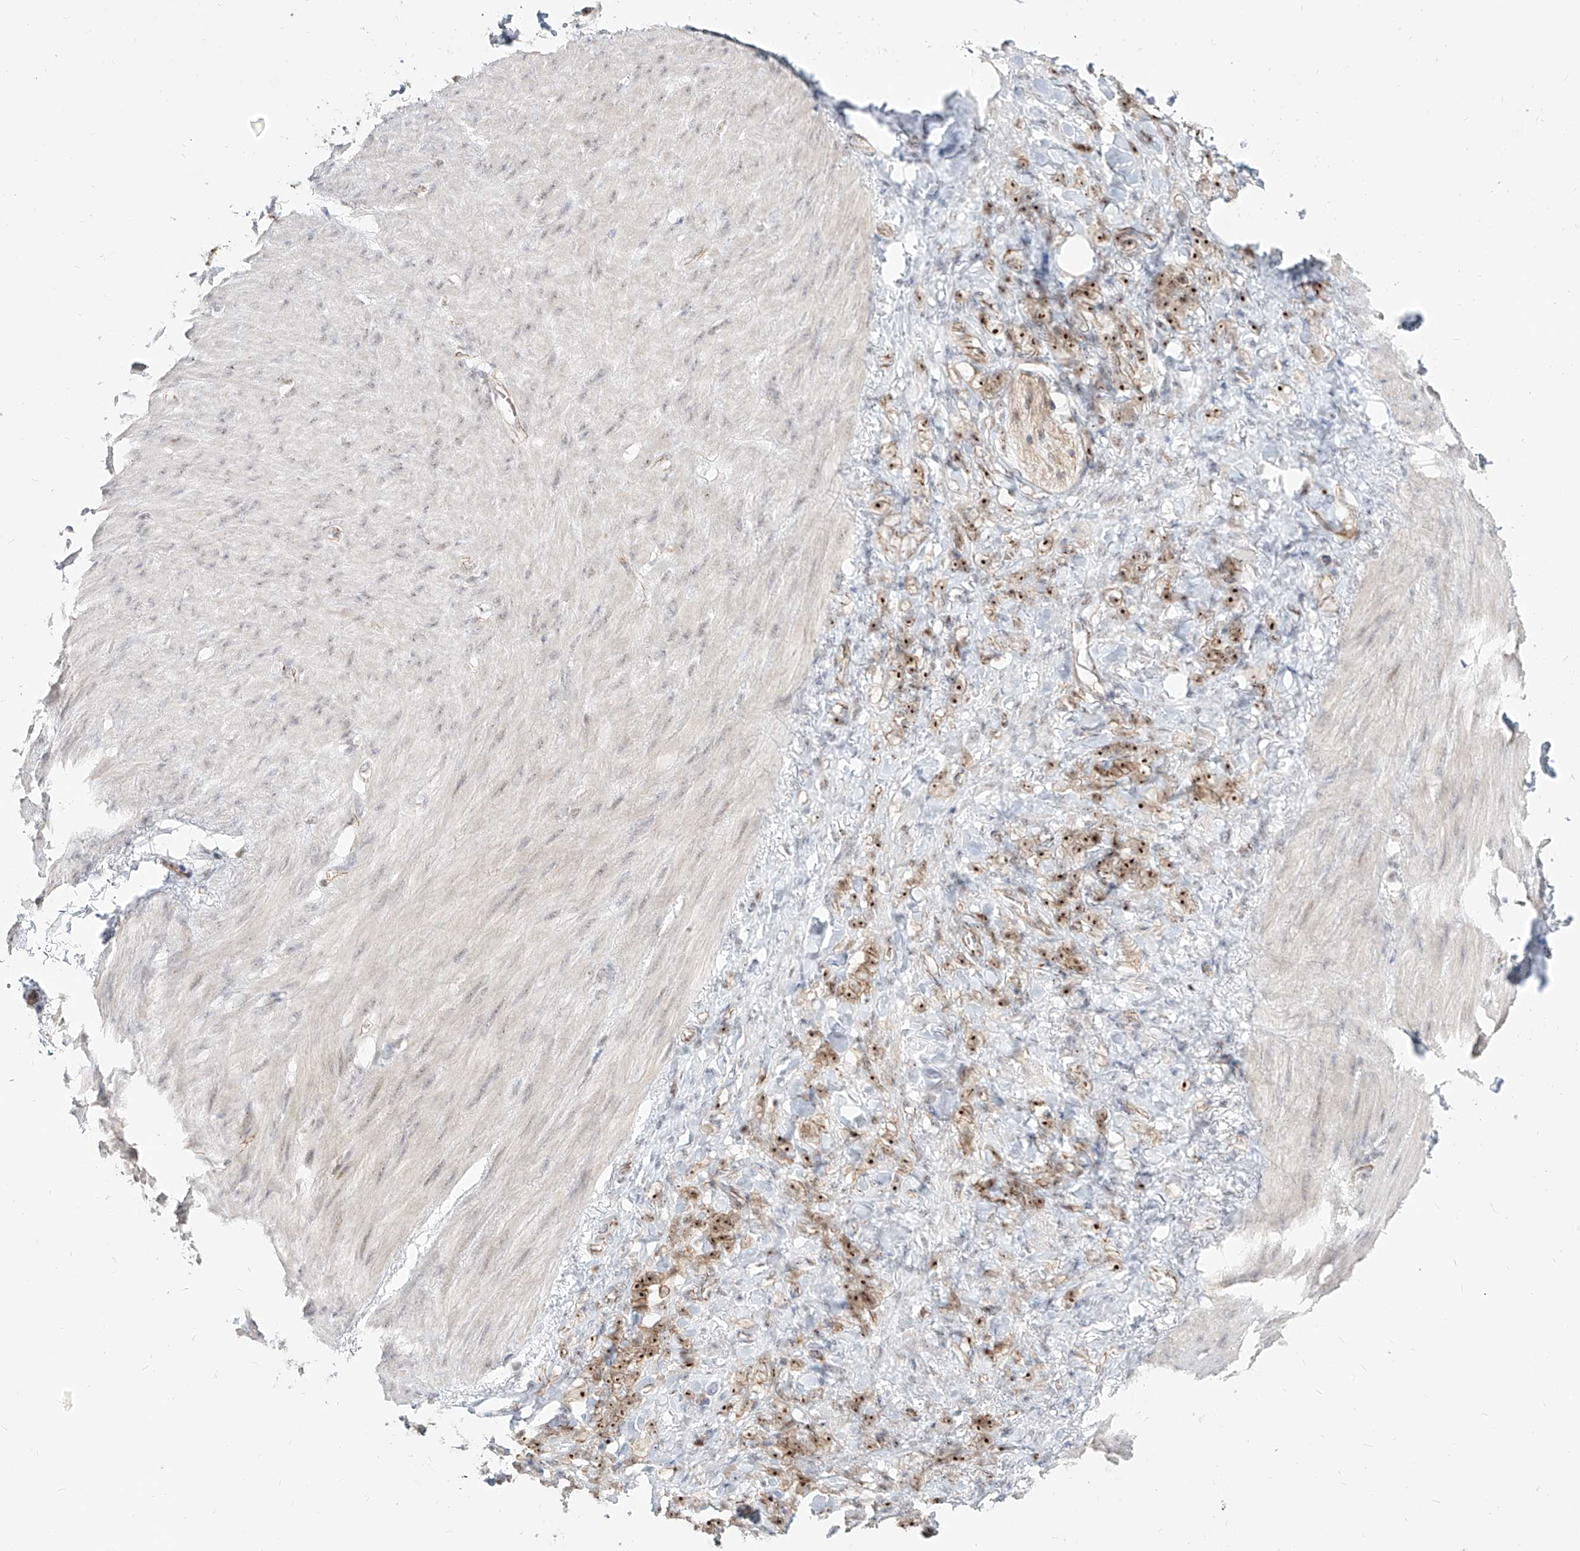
{"staining": {"intensity": "strong", "quantity": ">75%", "location": "nuclear"}, "tissue": "stomach cancer", "cell_type": "Tumor cells", "image_type": "cancer", "snomed": [{"axis": "morphology", "description": "Normal tissue, NOS"}, {"axis": "morphology", "description": "Adenocarcinoma, NOS"}, {"axis": "topography", "description": "Stomach"}], "caption": "Brown immunohistochemical staining in human adenocarcinoma (stomach) exhibits strong nuclear positivity in about >75% of tumor cells. (IHC, brightfield microscopy, high magnification).", "gene": "ZNF710", "patient": {"sex": "male", "age": 82}}